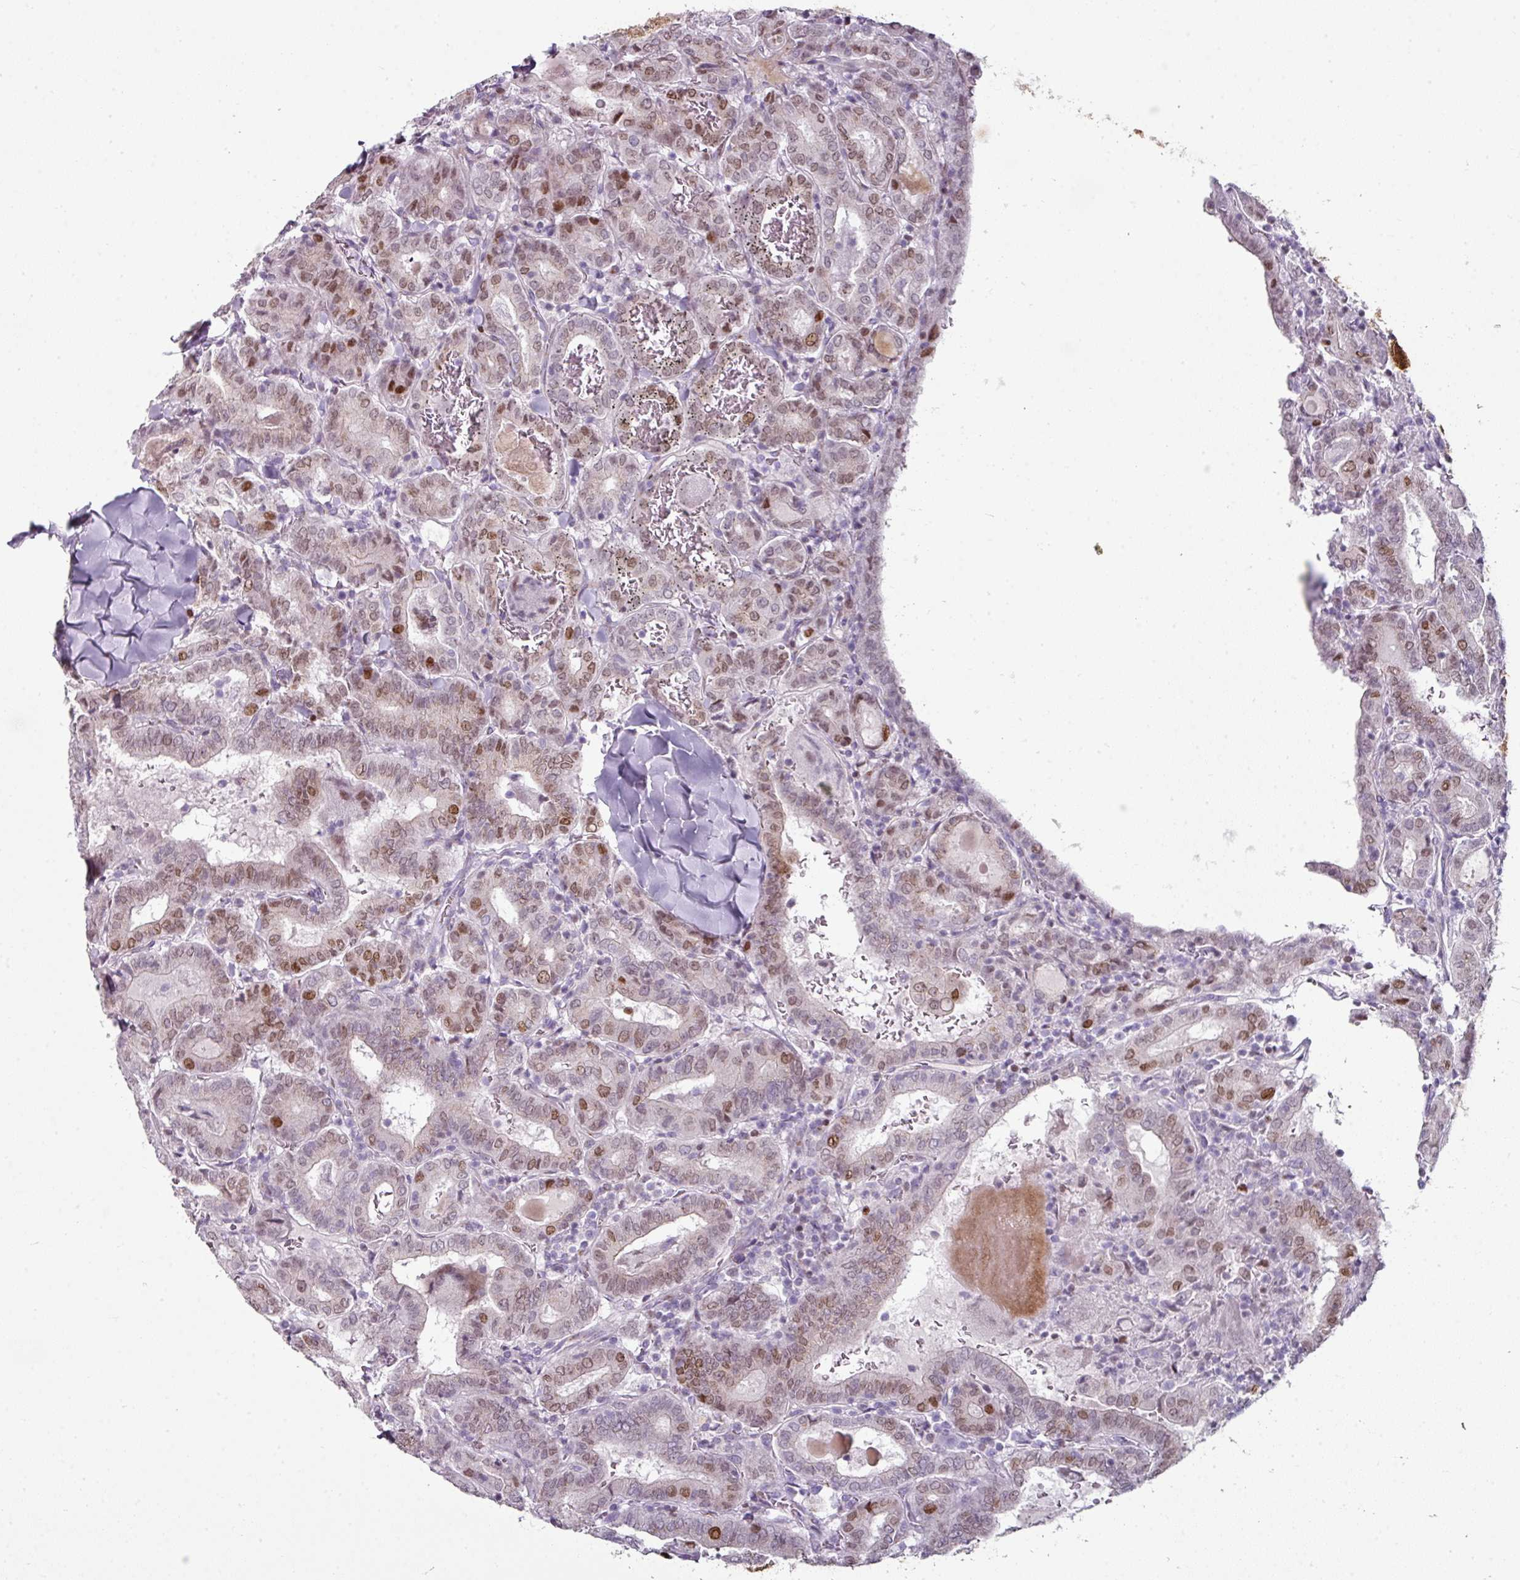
{"staining": {"intensity": "moderate", "quantity": "25%-75%", "location": "nuclear"}, "tissue": "thyroid cancer", "cell_type": "Tumor cells", "image_type": "cancer", "snomed": [{"axis": "morphology", "description": "Papillary adenocarcinoma, NOS"}, {"axis": "topography", "description": "Thyroid gland"}], "caption": "Moderate nuclear positivity for a protein is appreciated in approximately 25%-75% of tumor cells of thyroid cancer (papillary adenocarcinoma) using IHC.", "gene": "SYT8", "patient": {"sex": "female", "age": 72}}